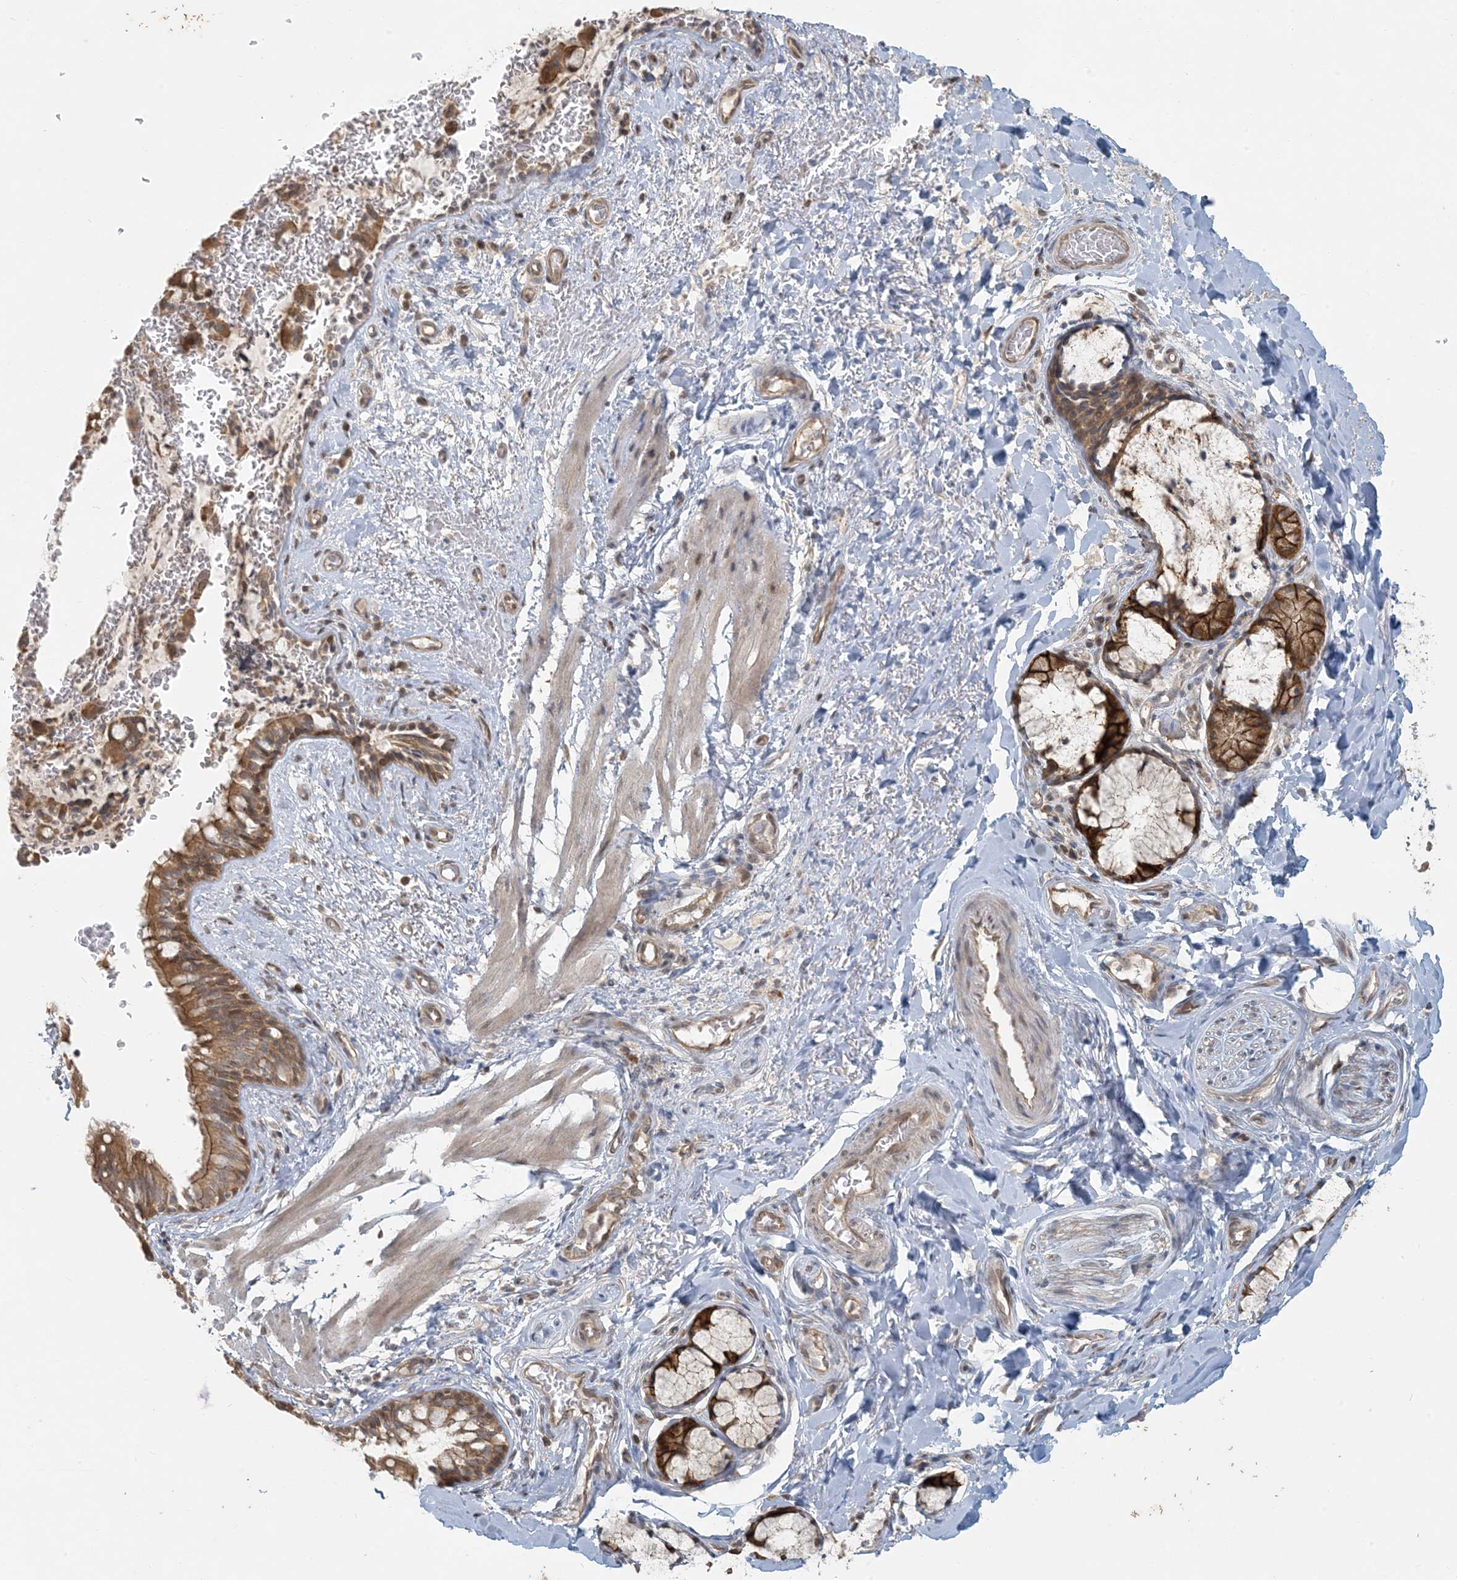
{"staining": {"intensity": "moderate", "quantity": ">75%", "location": "cytoplasmic/membranous"}, "tissue": "bronchus", "cell_type": "Respiratory epithelial cells", "image_type": "normal", "snomed": [{"axis": "morphology", "description": "Normal tissue, NOS"}, {"axis": "topography", "description": "Cartilage tissue"}, {"axis": "topography", "description": "Bronchus"}], "caption": "DAB (3,3'-diaminobenzidine) immunohistochemical staining of benign bronchus reveals moderate cytoplasmic/membranous protein staining in about >75% of respiratory epithelial cells. (DAB IHC with brightfield microscopy, high magnification).", "gene": "BCORL1", "patient": {"sex": "female", "age": 36}}